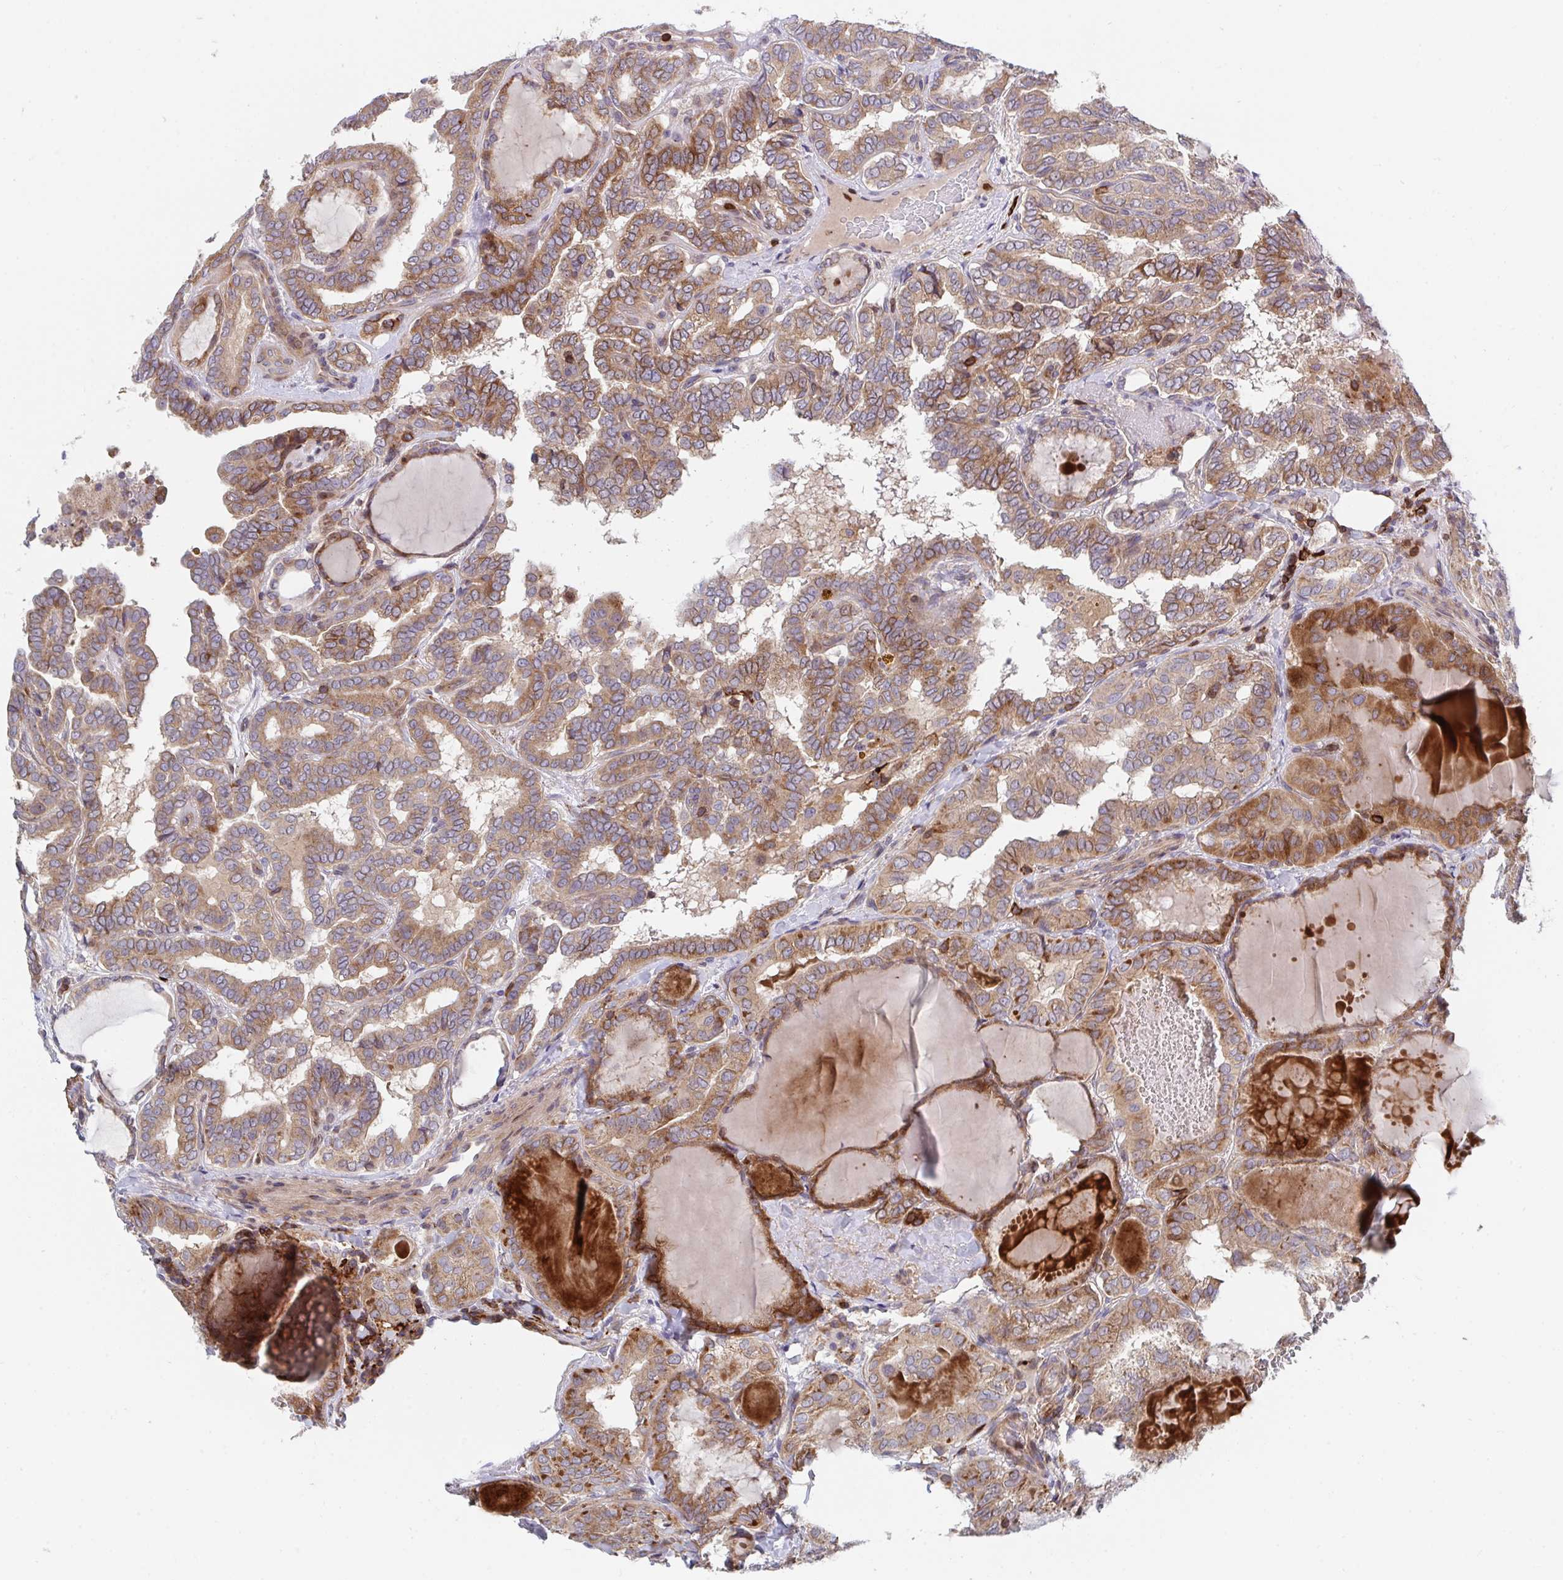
{"staining": {"intensity": "moderate", "quantity": ">75%", "location": "cytoplasmic/membranous"}, "tissue": "thyroid cancer", "cell_type": "Tumor cells", "image_type": "cancer", "snomed": [{"axis": "morphology", "description": "Papillary adenocarcinoma, NOS"}, {"axis": "topography", "description": "Thyroid gland"}], "caption": "IHC micrograph of human thyroid papillary adenocarcinoma stained for a protein (brown), which displays medium levels of moderate cytoplasmic/membranous staining in about >75% of tumor cells.", "gene": "FRMD3", "patient": {"sex": "female", "age": 46}}